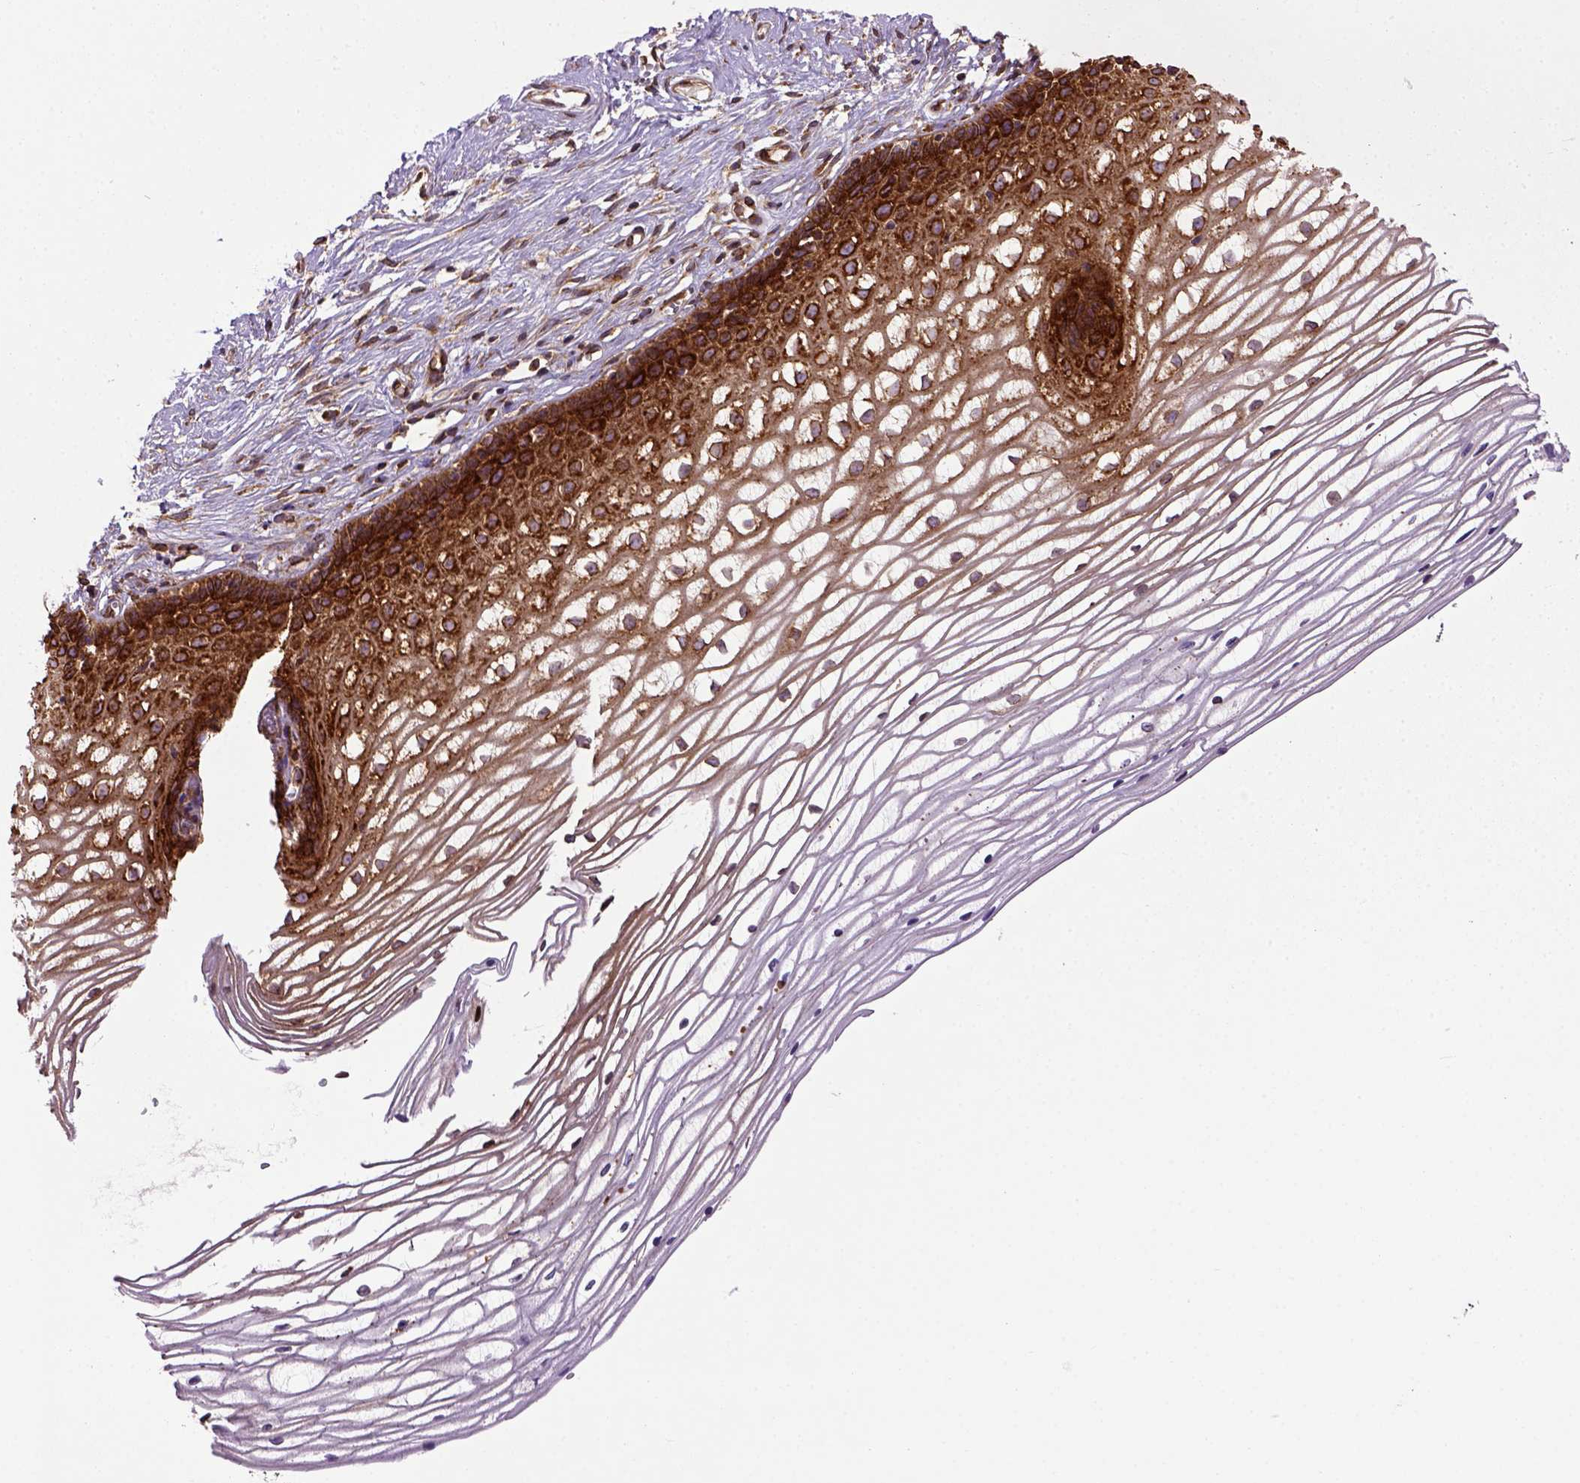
{"staining": {"intensity": "strong", "quantity": ">75%", "location": "cytoplasmic/membranous"}, "tissue": "cervix", "cell_type": "Glandular cells", "image_type": "normal", "snomed": [{"axis": "morphology", "description": "Normal tissue, NOS"}, {"axis": "topography", "description": "Cervix"}], "caption": "Immunohistochemistry of benign human cervix displays high levels of strong cytoplasmic/membranous expression in about >75% of glandular cells.", "gene": "CAPRIN1", "patient": {"sex": "female", "age": 40}}